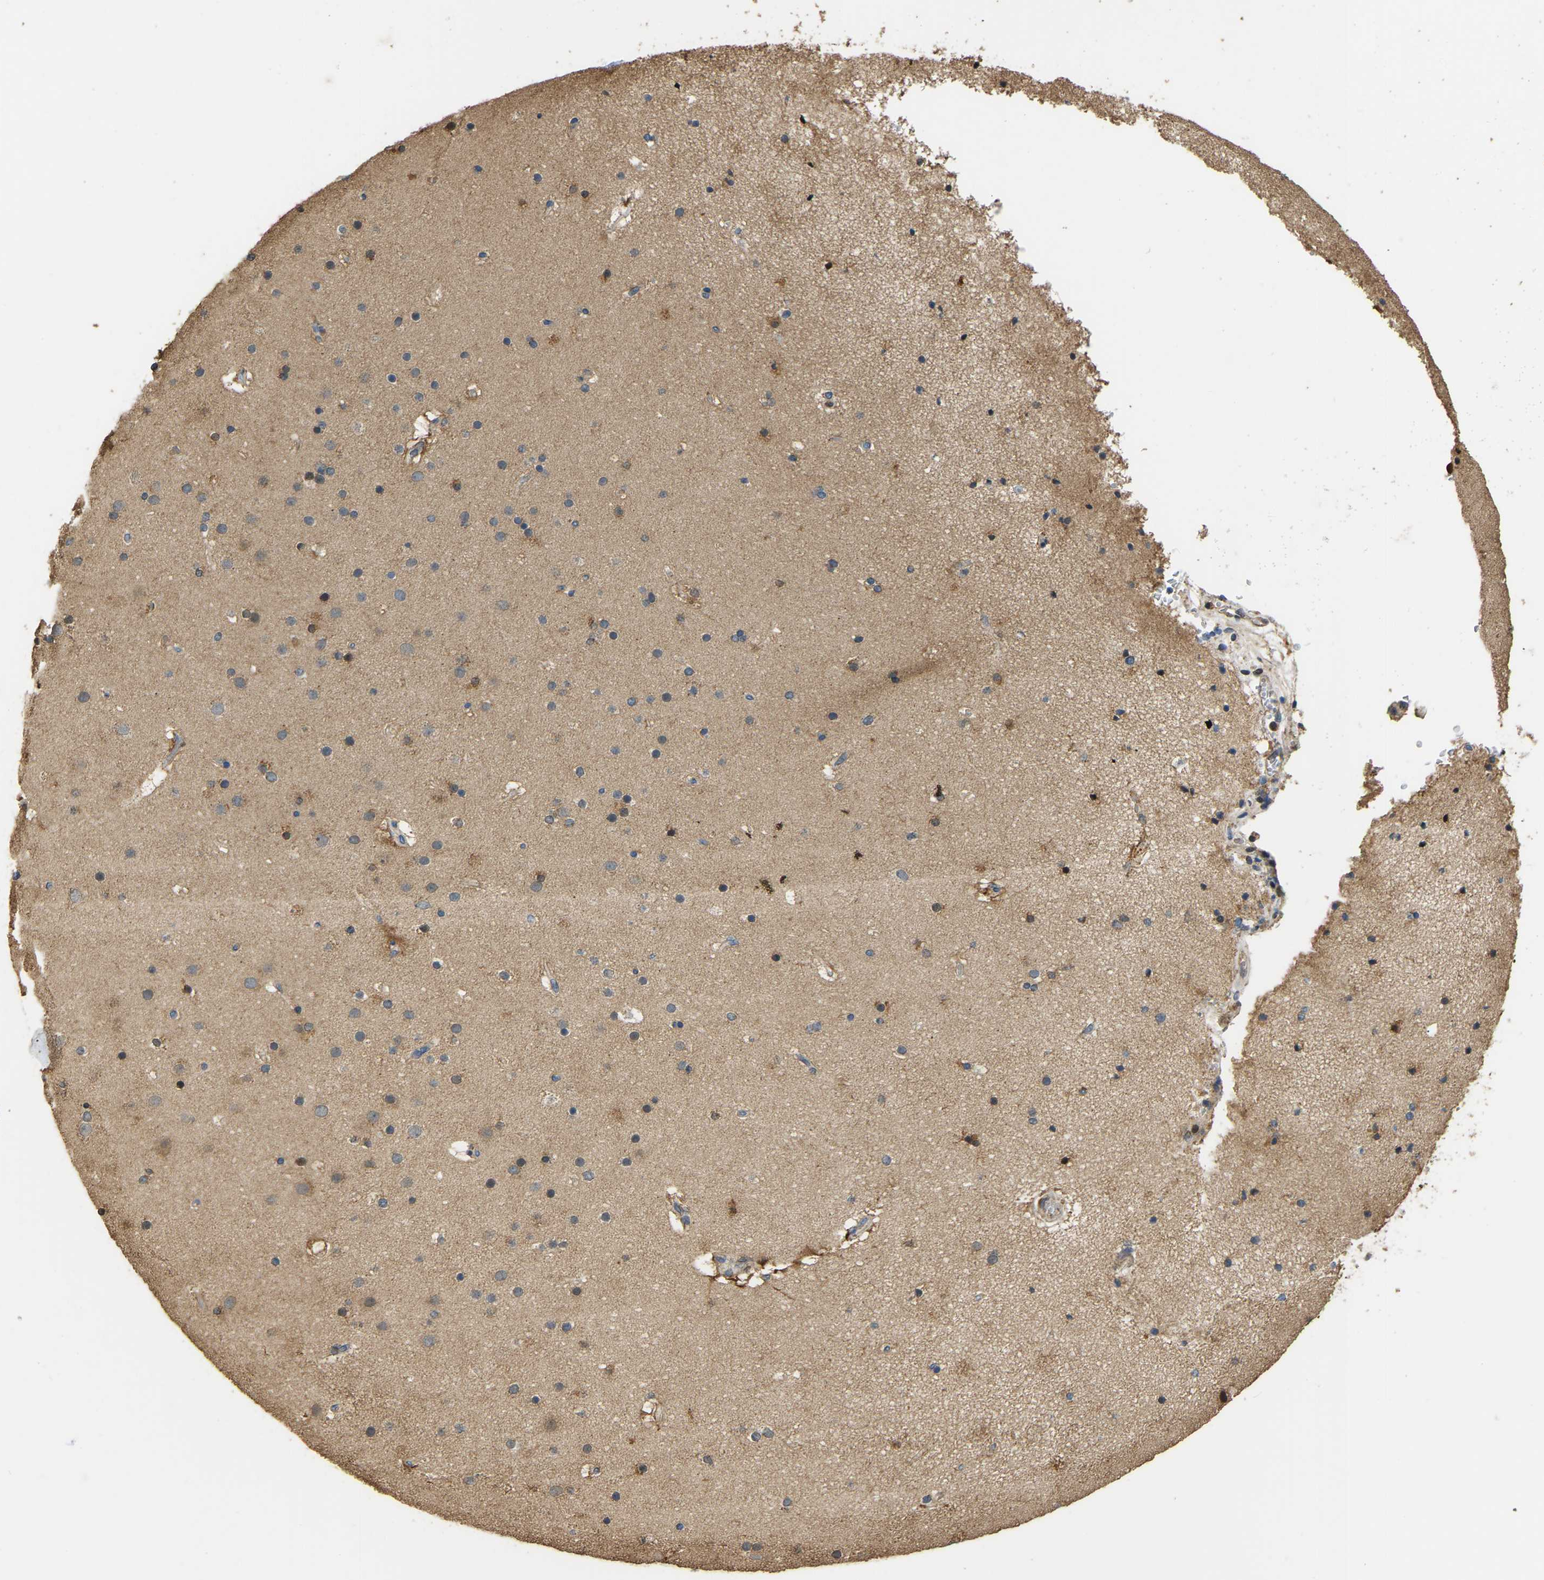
{"staining": {"intensity": "weak", "quantity": "25%-75%", "location": "cytoplasmic/membranous"}, "tissue": "cerebral cortex", "cell_type": "Endothelial cells", "image_type": "normal", "snomed": [{"axis": "morphology", "description": "Normal tissue, NOS"}, {"axis": "topography", "description": "Cerebral cortex"}], "caption": "Protein analysis of unremarkable cerebral cortex reveals weak cytoplasmic/membranous positivity in about 25%-75% of endothelial cells.", "gene": "TUFM", "patient": {"sex": "male", "age": 57}}